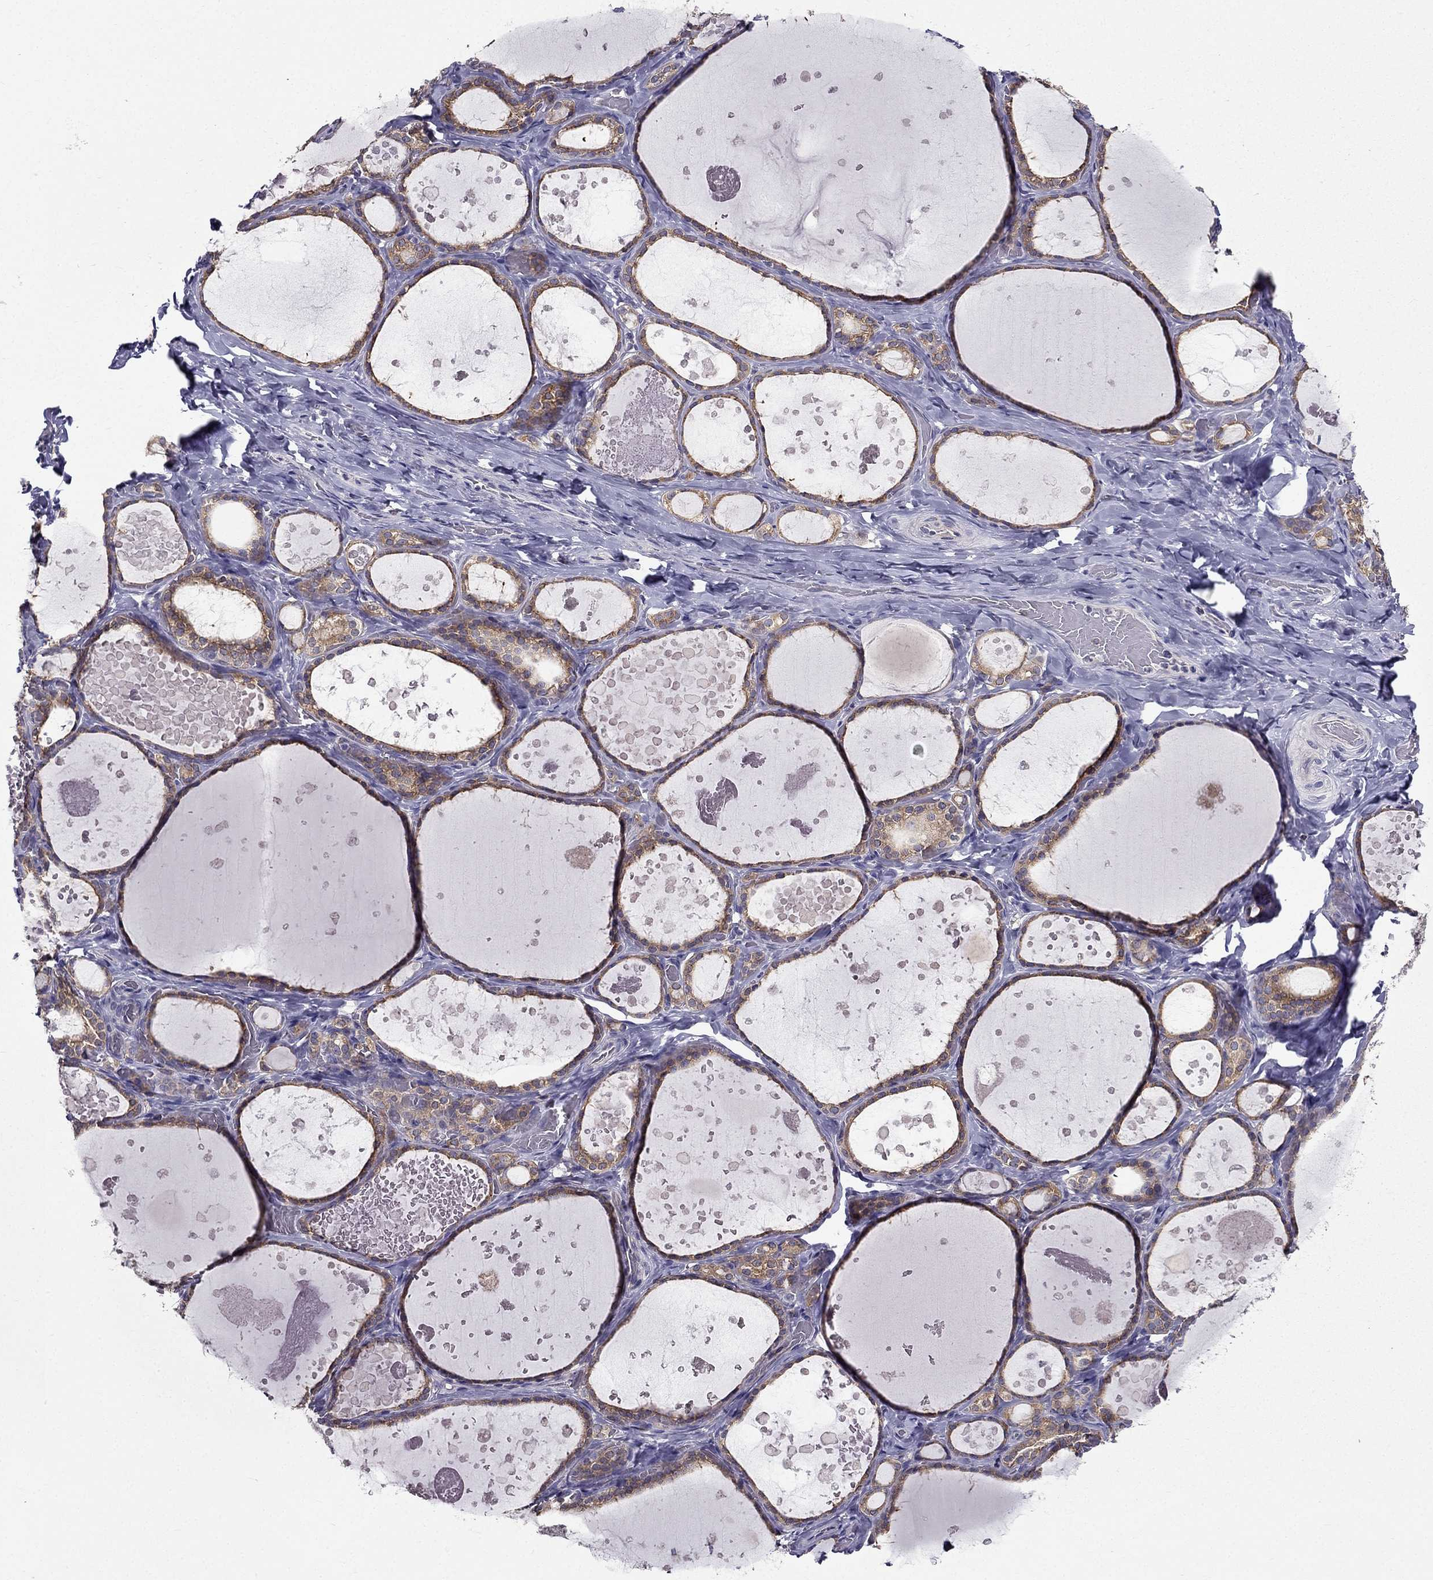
{"staining": {"intensity": "moderate", "quantity": "25%-75%", "location": "cytoplasmic/membranous"}, "tissue": "thyroid gland", "cell_type": "Glandular cells", "image_type": "normal", "snomed": [{"axis": "morphology", "description": "Normal tissue, NOS"}, {"axis": "topography", "description": "Thyroid gland"}], "caption": "Immunohistochemistry (DAB (3,3'-diaminobenzidine)) staining of benign human thyroid gland exhibits moderate cytoplasmic/membranous protein staining in about 25%-75% of glandular cells.", "gene": "AAK1", "patient": {"sex": "female", "age": 56}}